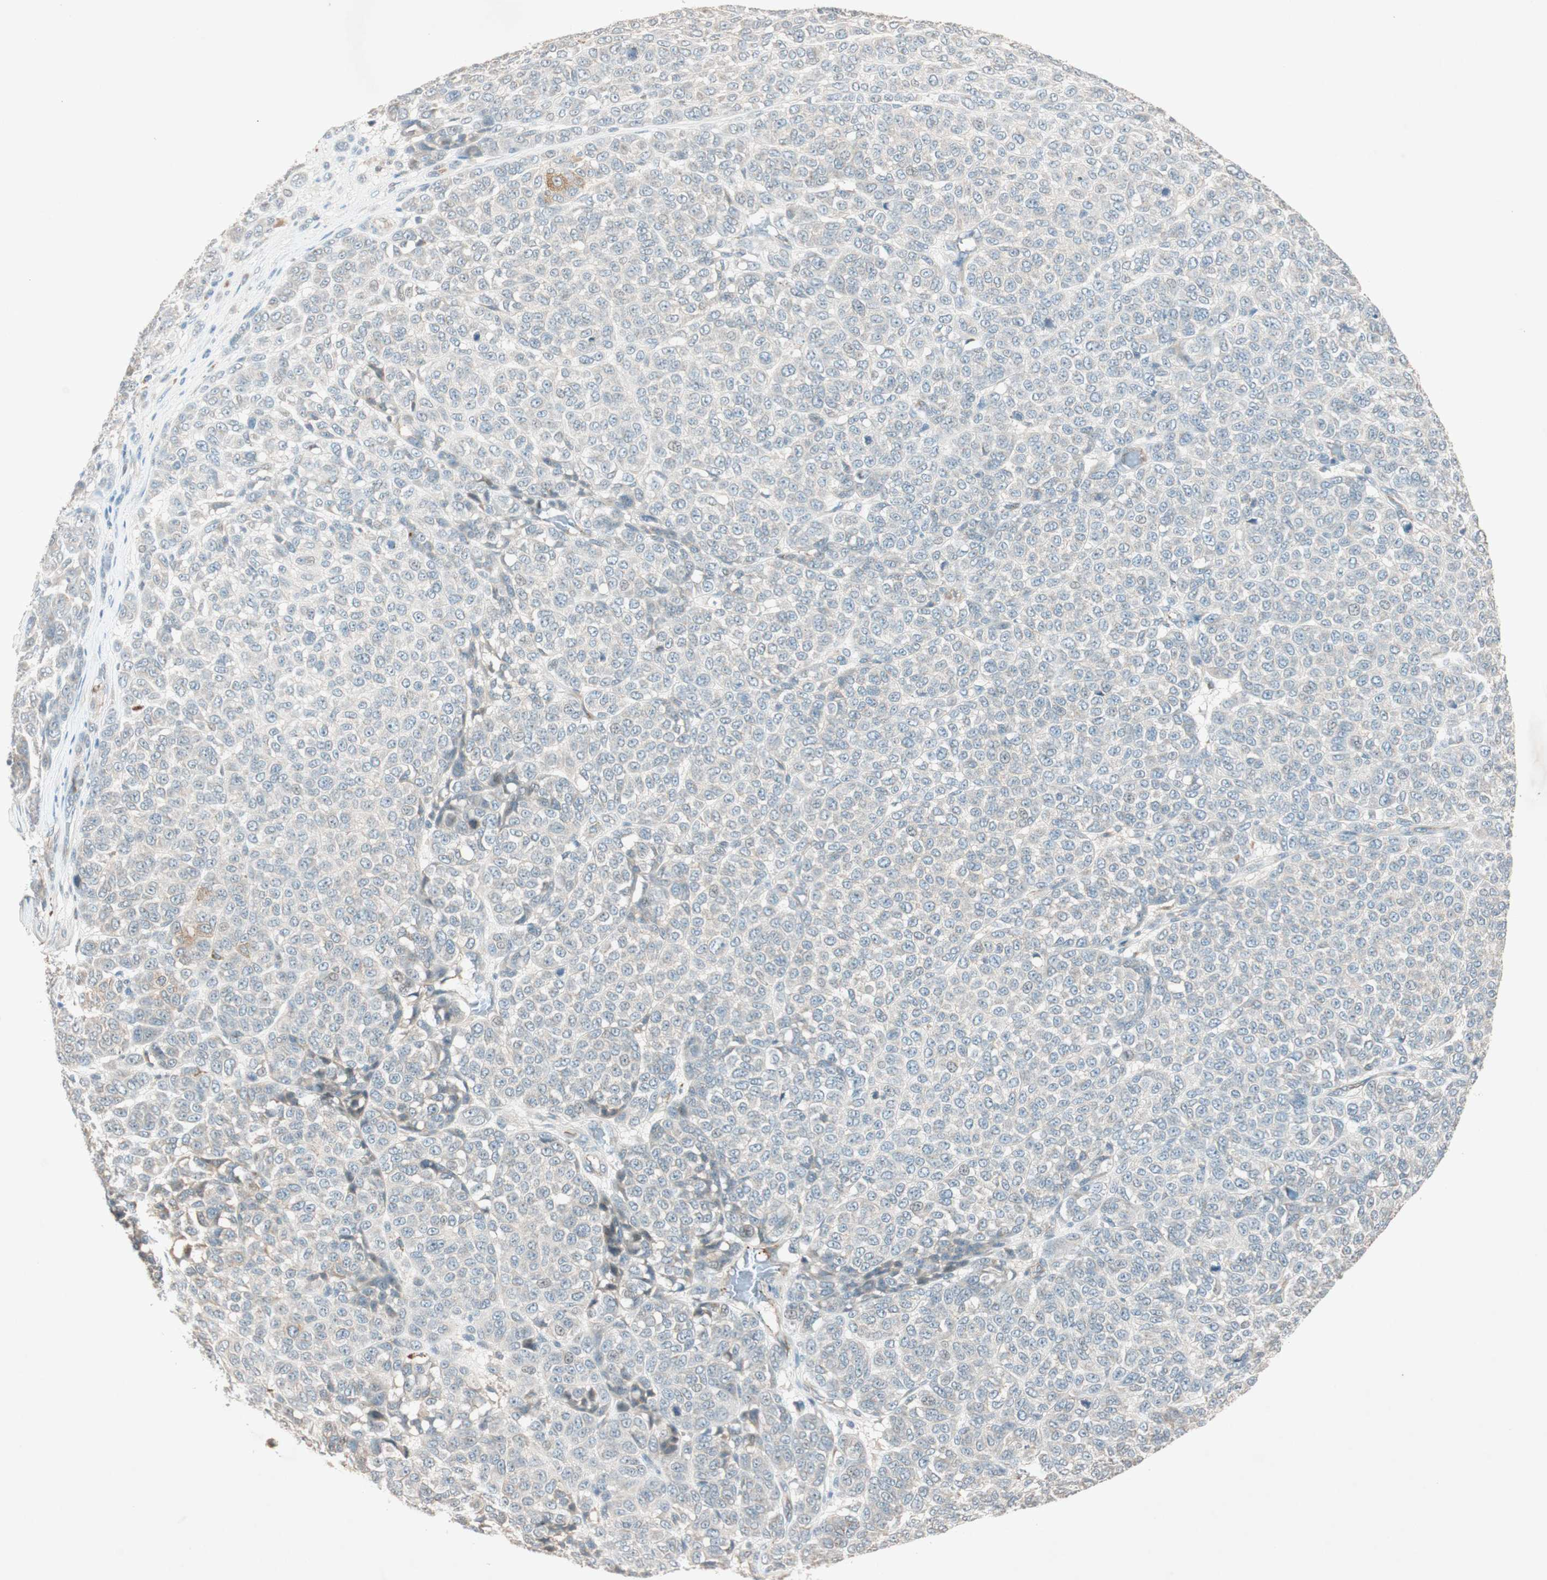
{"staining": {"intensity": "negative", "quantity": "none", "location": "none"}, "tissue": "melanoma", "cell_type": "Tumor cells", "image_type": "cancer", "snomed": [{"axis": "morphology", "description": "Malignant melanoma, NOS"}, {"axis": "topography", "description": "Skin"}], "caption": "Tumor cells are negative for brown protein staining in melanoma.", "gene": "EPHA6", "patient": {"sex": "male", "age": 59}}